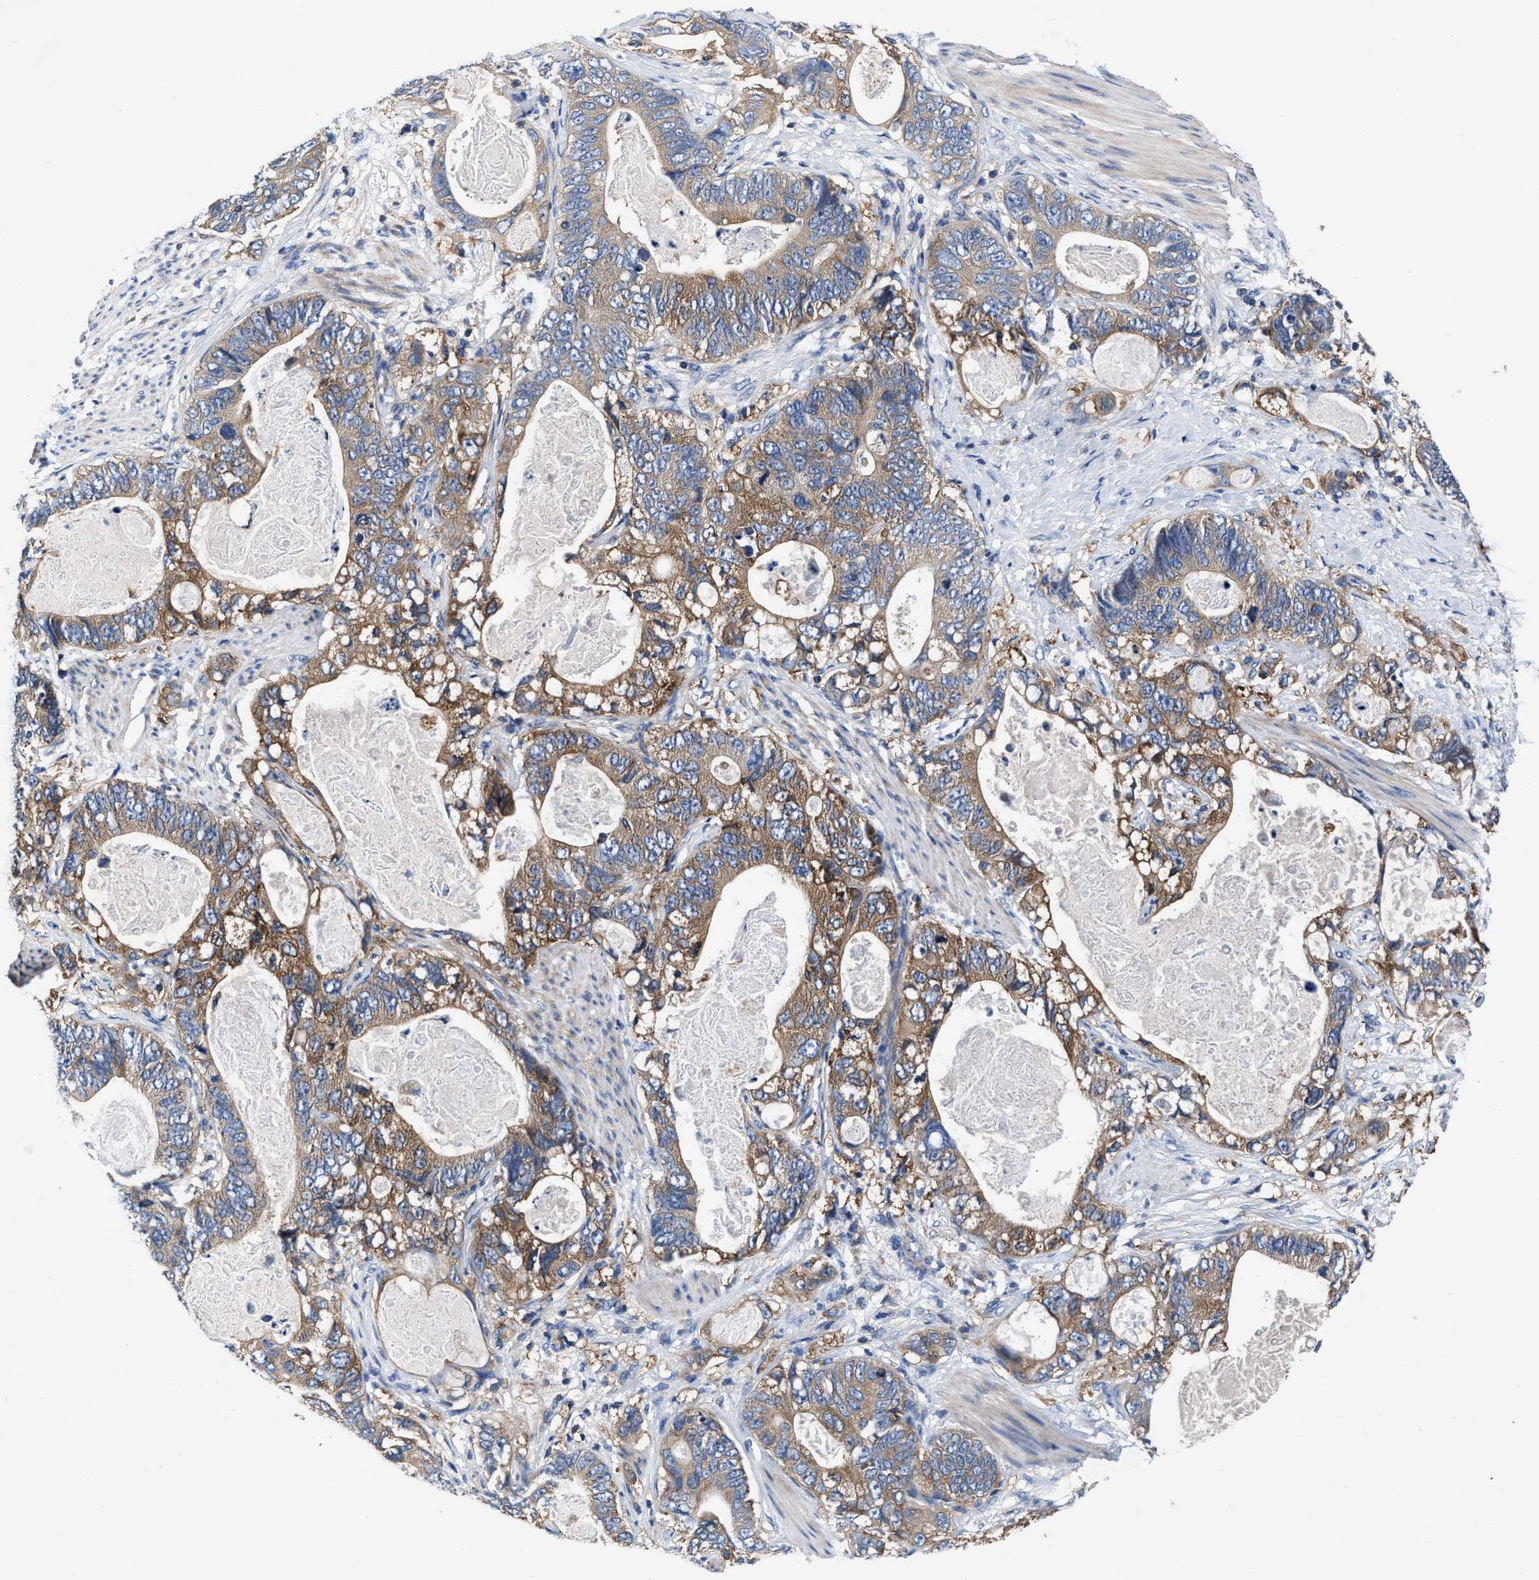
{"staining": {"intensity": "moderate", "quantity": ">75%", "location": "cytoplasmic/membranous"}, "tissue": "stomach cancer", "cell_type": "Tumor cells", "image_type": "cancer", "snomed": [{"axis": "morphology", "description": "Normal tissue, NOS"}, {"axis": "morphology", "description": "Adenocarcinoma, NOS"}, {"axis": "topography", "description": "Stomach"}], "caption": "Adenocarcinoma (stomach) stained with DAB IHC displays medium levels of moderate cytoplasmic/membranous staining in approximately >75% of tumor cells.", "gene": "PHLPP1", "patient": {"sex": "female", "age": 89}}